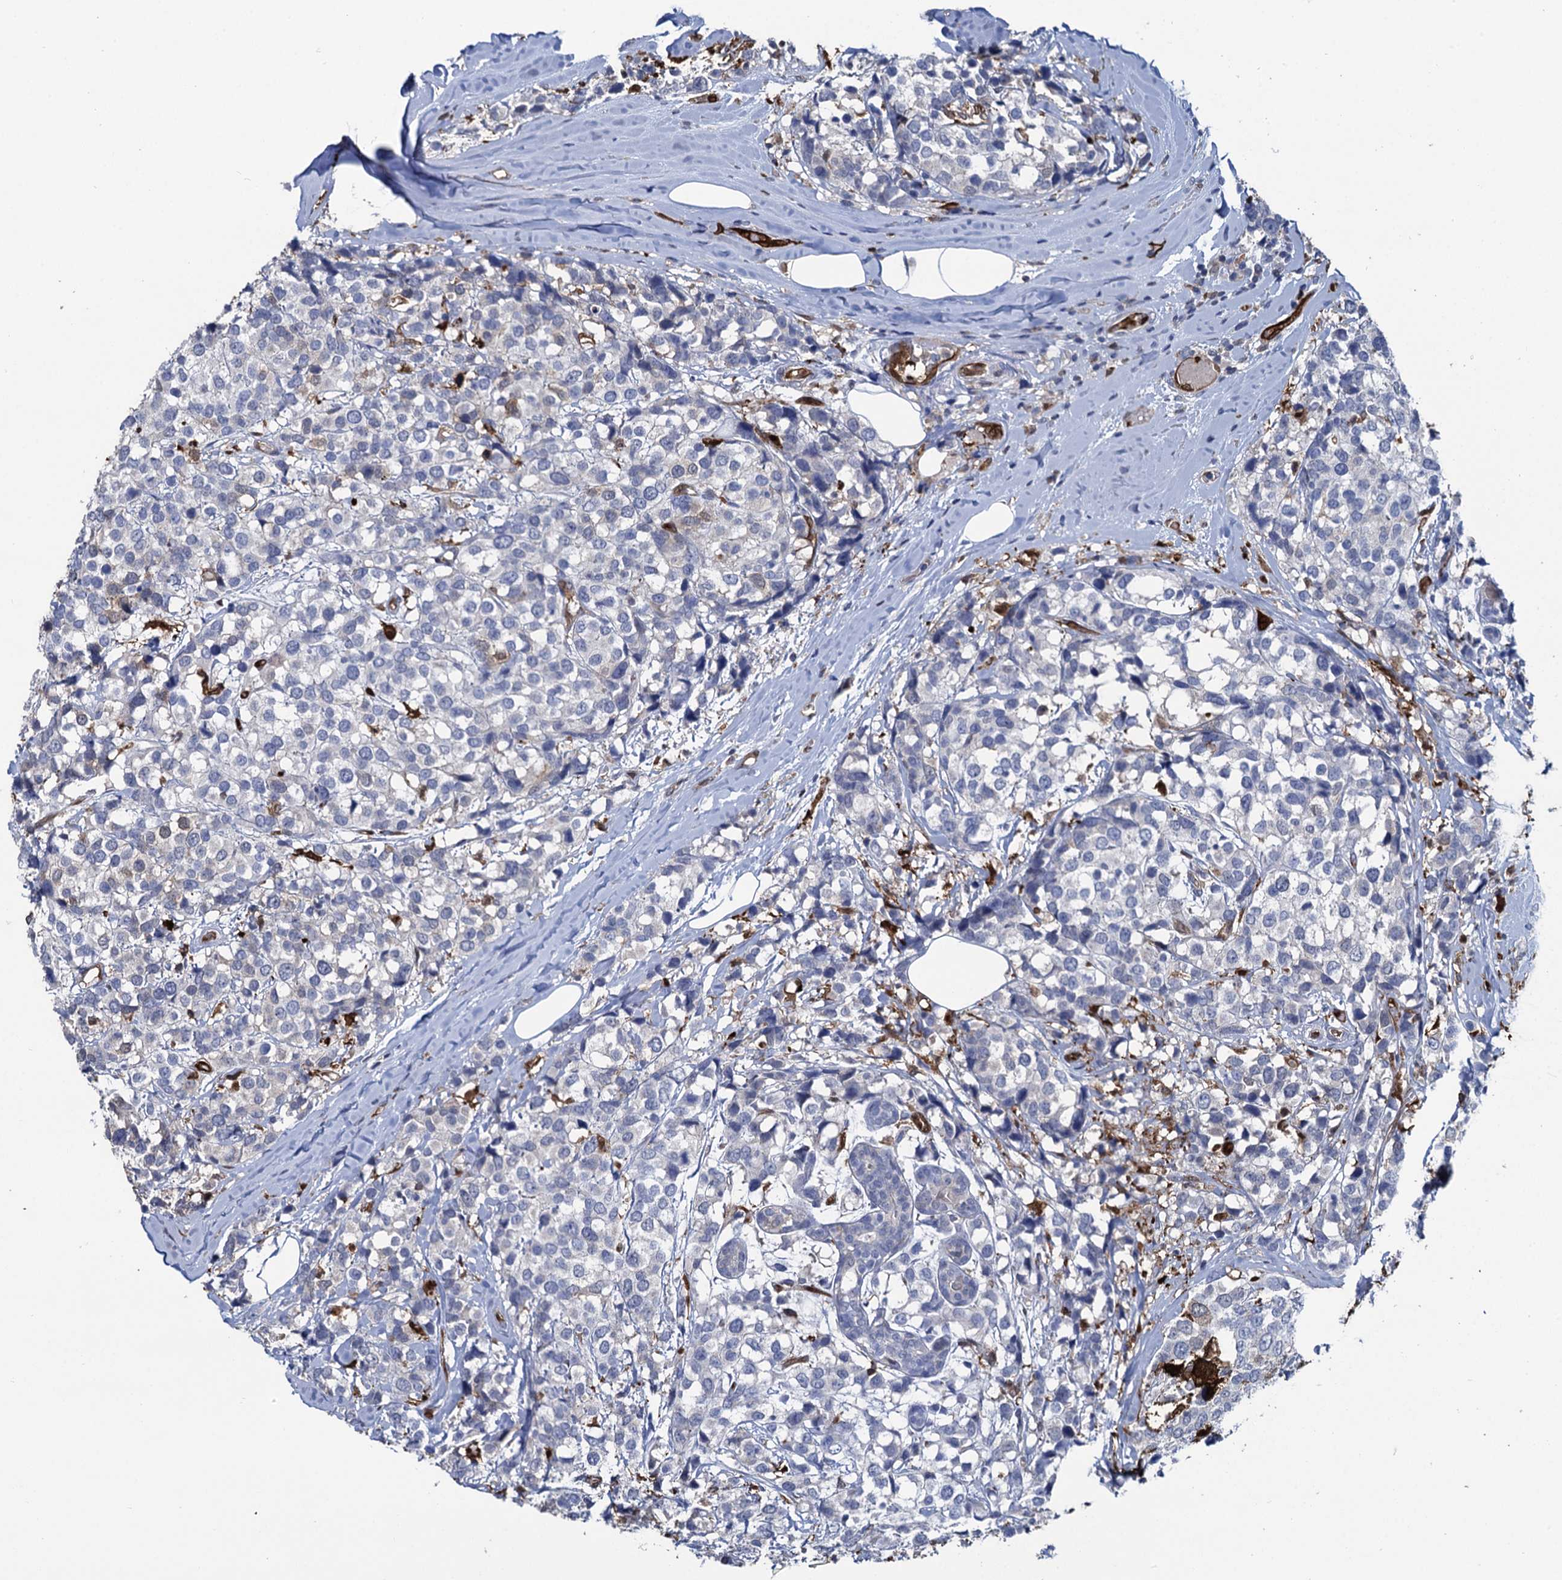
{"staining": {"intensity": "negative", "quantity": "none", "location": "none"}, "tissue": "breast cancer", "cell_type": "Tumor cells", "image_type": "cancer", "snomed": [{"axis": "morphology", "description": "Lobular carcinoma"}, {"axis": "topography", "description": "Breast"}], "caption": "There is no significant positivity in tumor cells of breast cancer.", "gene": "FABP5", "patient": {"sex": "female", "age": 59}}